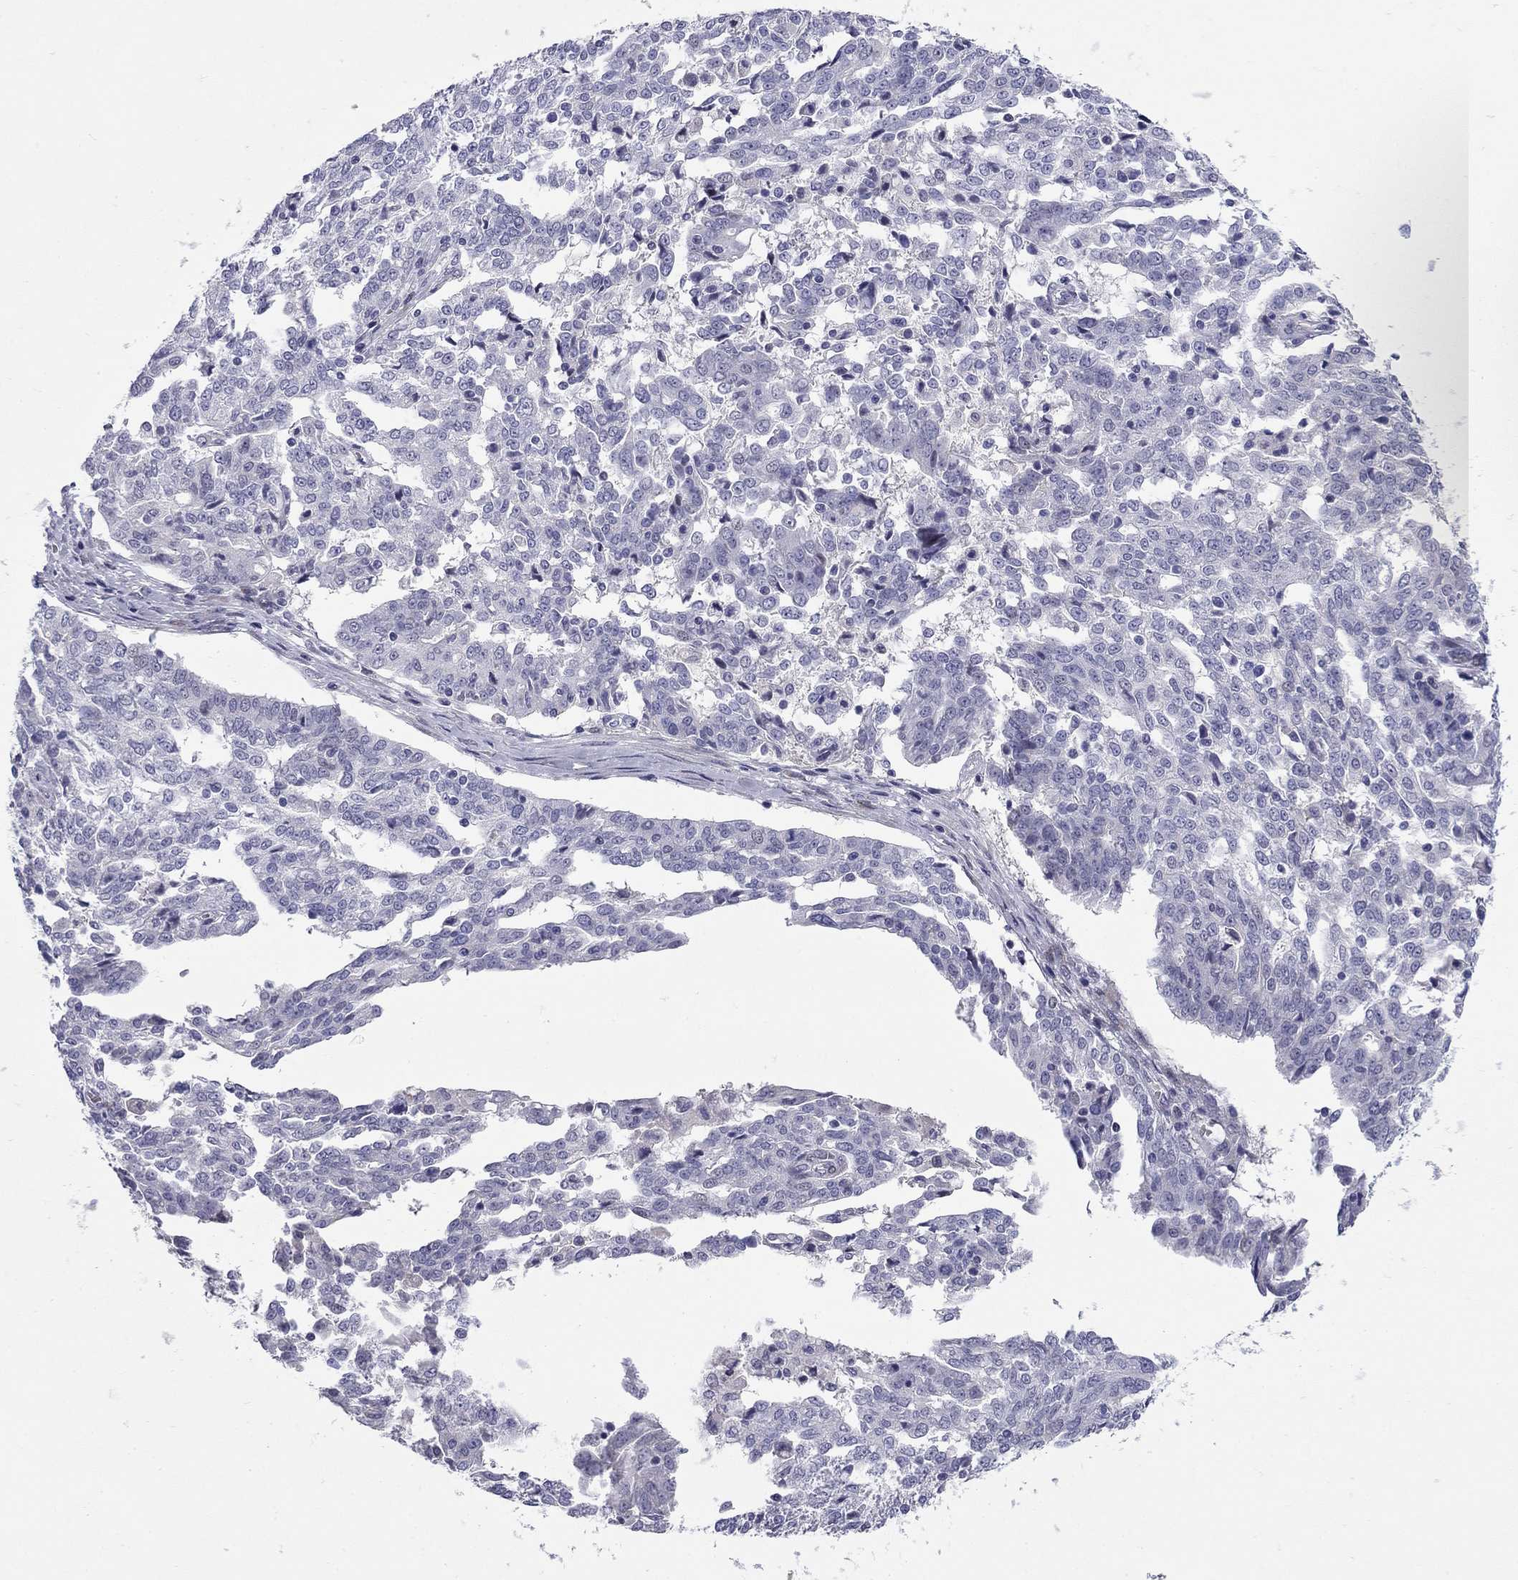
{"staining": {"intensity": "negative", "quantity": "none", "location": "none"}, "tissue": "ovarian cancer", "cell_type": "Tumor cells", "image_type": "cancer", "snomed": [{"axis": "morphology", "description": "Cystadenocarcinoma, serous, NOS"}, {"axis": "topography", "description": "Ovary"}], "caption": "DAB immunohistochemical staining of human ovarian serous cystadenocarcinoma displays no significant positivity in tumor cells.", "gene": "C8orf88", "patient": {"sex": "female", "age": 67}}